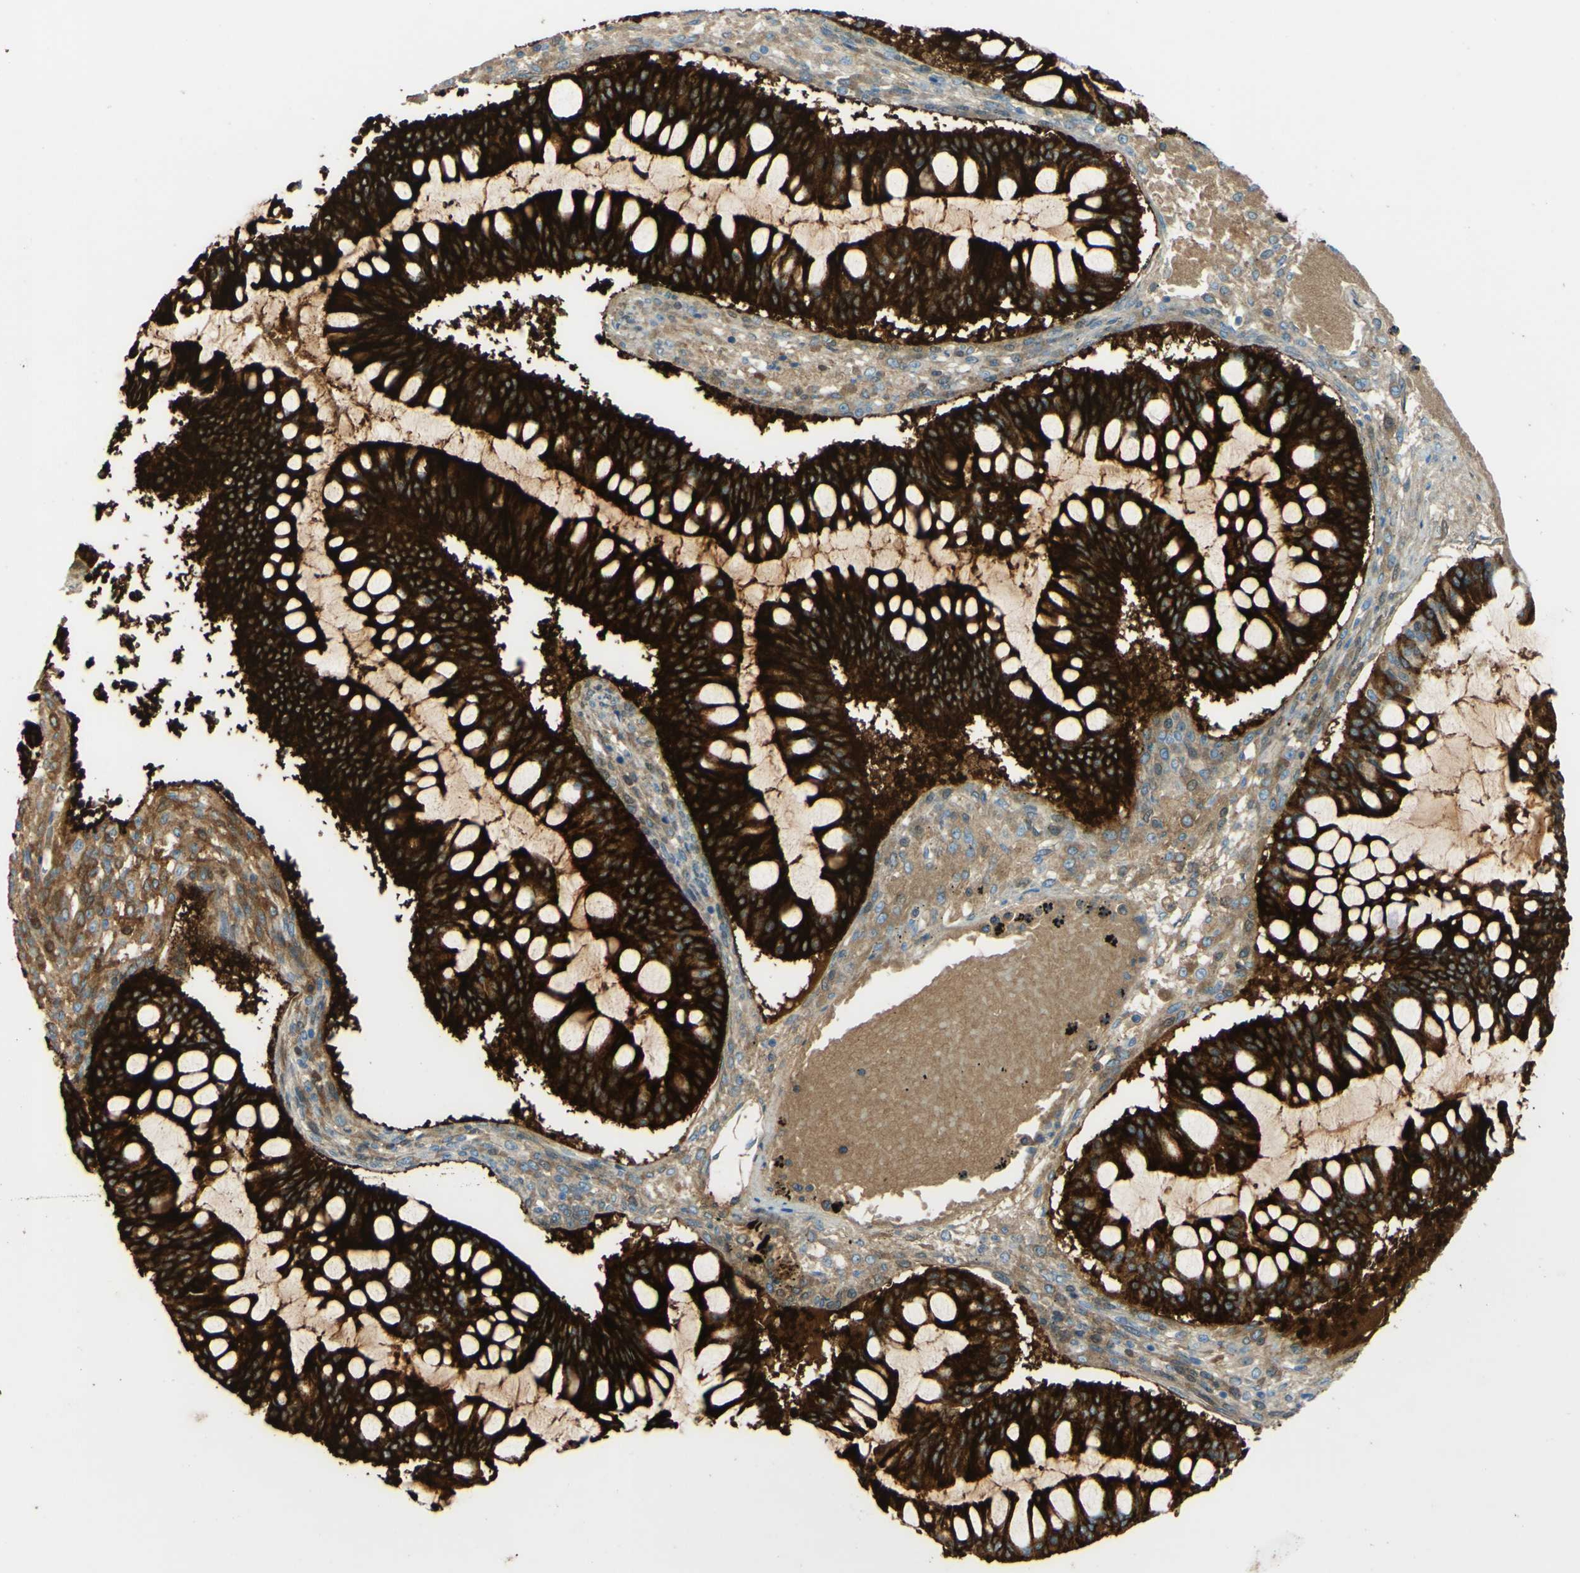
{"staining": {"intensity": "strong", "quantity": ">75%", "location": "cytoplasmic/membranous"}, "tissue": "ovarian cancer", "cell_type": "Tumor cells", "image_type": "cancer", "snomed": [{"axis": "morphology", "description": "Cystadenocarcinoma, mucinous, NOS"}, {"axis": "topography", "description": "Ovary"}], "caption": "Immunohistochemical staining of human ovarian mucinous cystadenocarcinoma demonstrates high levels of strong cytoplasmic/membranous positivity in approximately >75% of tumor cells. (Stains: DAB (3,3'-diaminobenzidine) in brown, nuclei in blue, Microscopy: brightfield microscopy at high magnification).", "gene": "PIGR", "patient": {"sex": "female", "age": 73}}